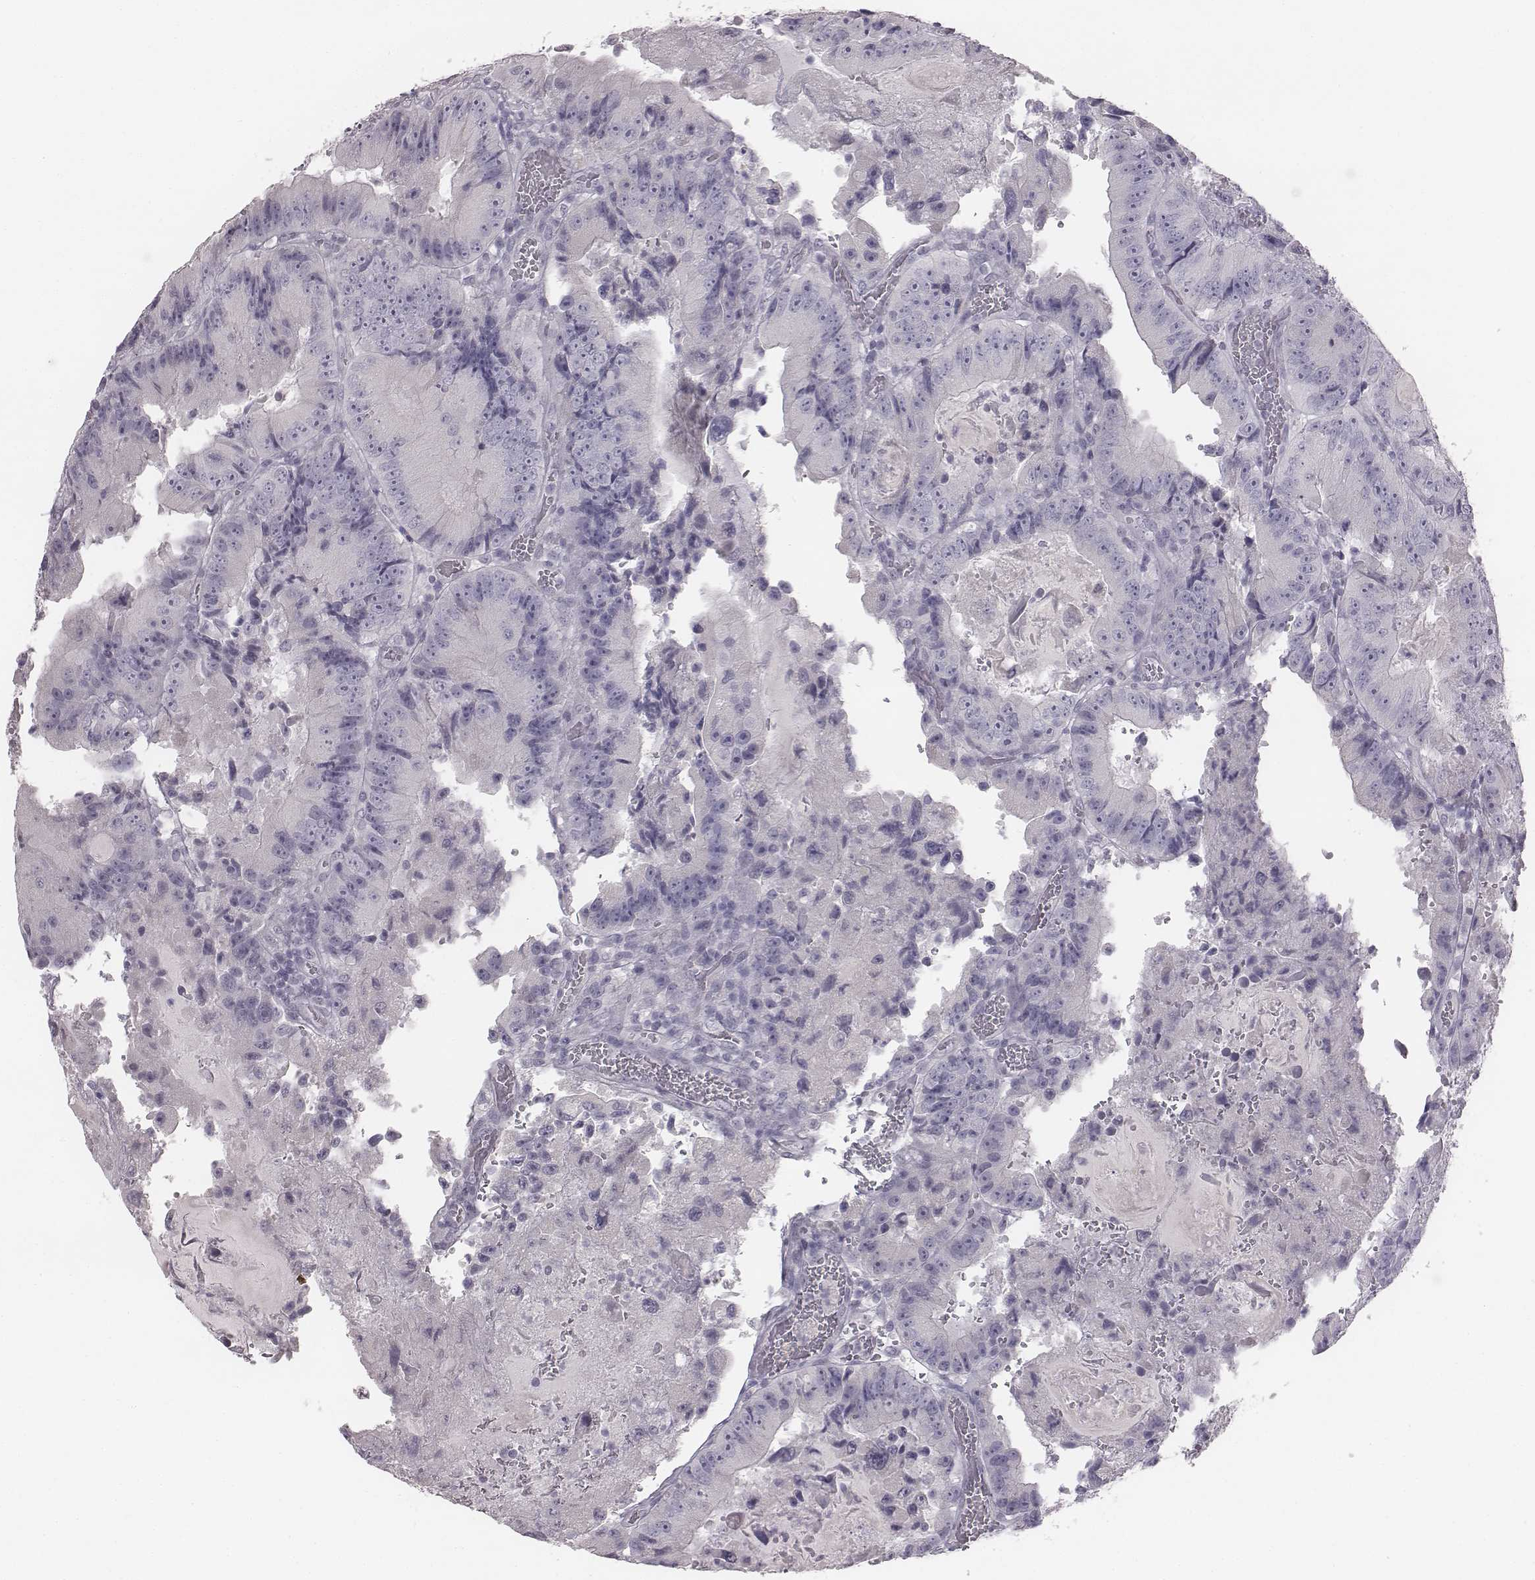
{"staining": {"intensity": "negative", "quantity": "none", "location": "none"}, "tissue": "colorectal cancer", "cell_type": "Tumor cells", "image_type": "cancer", "snomed": [{"axis": "morphology", "description": "Adenocarcinoma, NOS"}, {"axis": "topography", "description": "Colon"}], "caption": "Photomicrograph shows no significant protein staining in tumor cells of colorectal cancer (adenocarcinoma).", "gene": "C6orf58", "patient": {"sex": "female", "age": 86}}